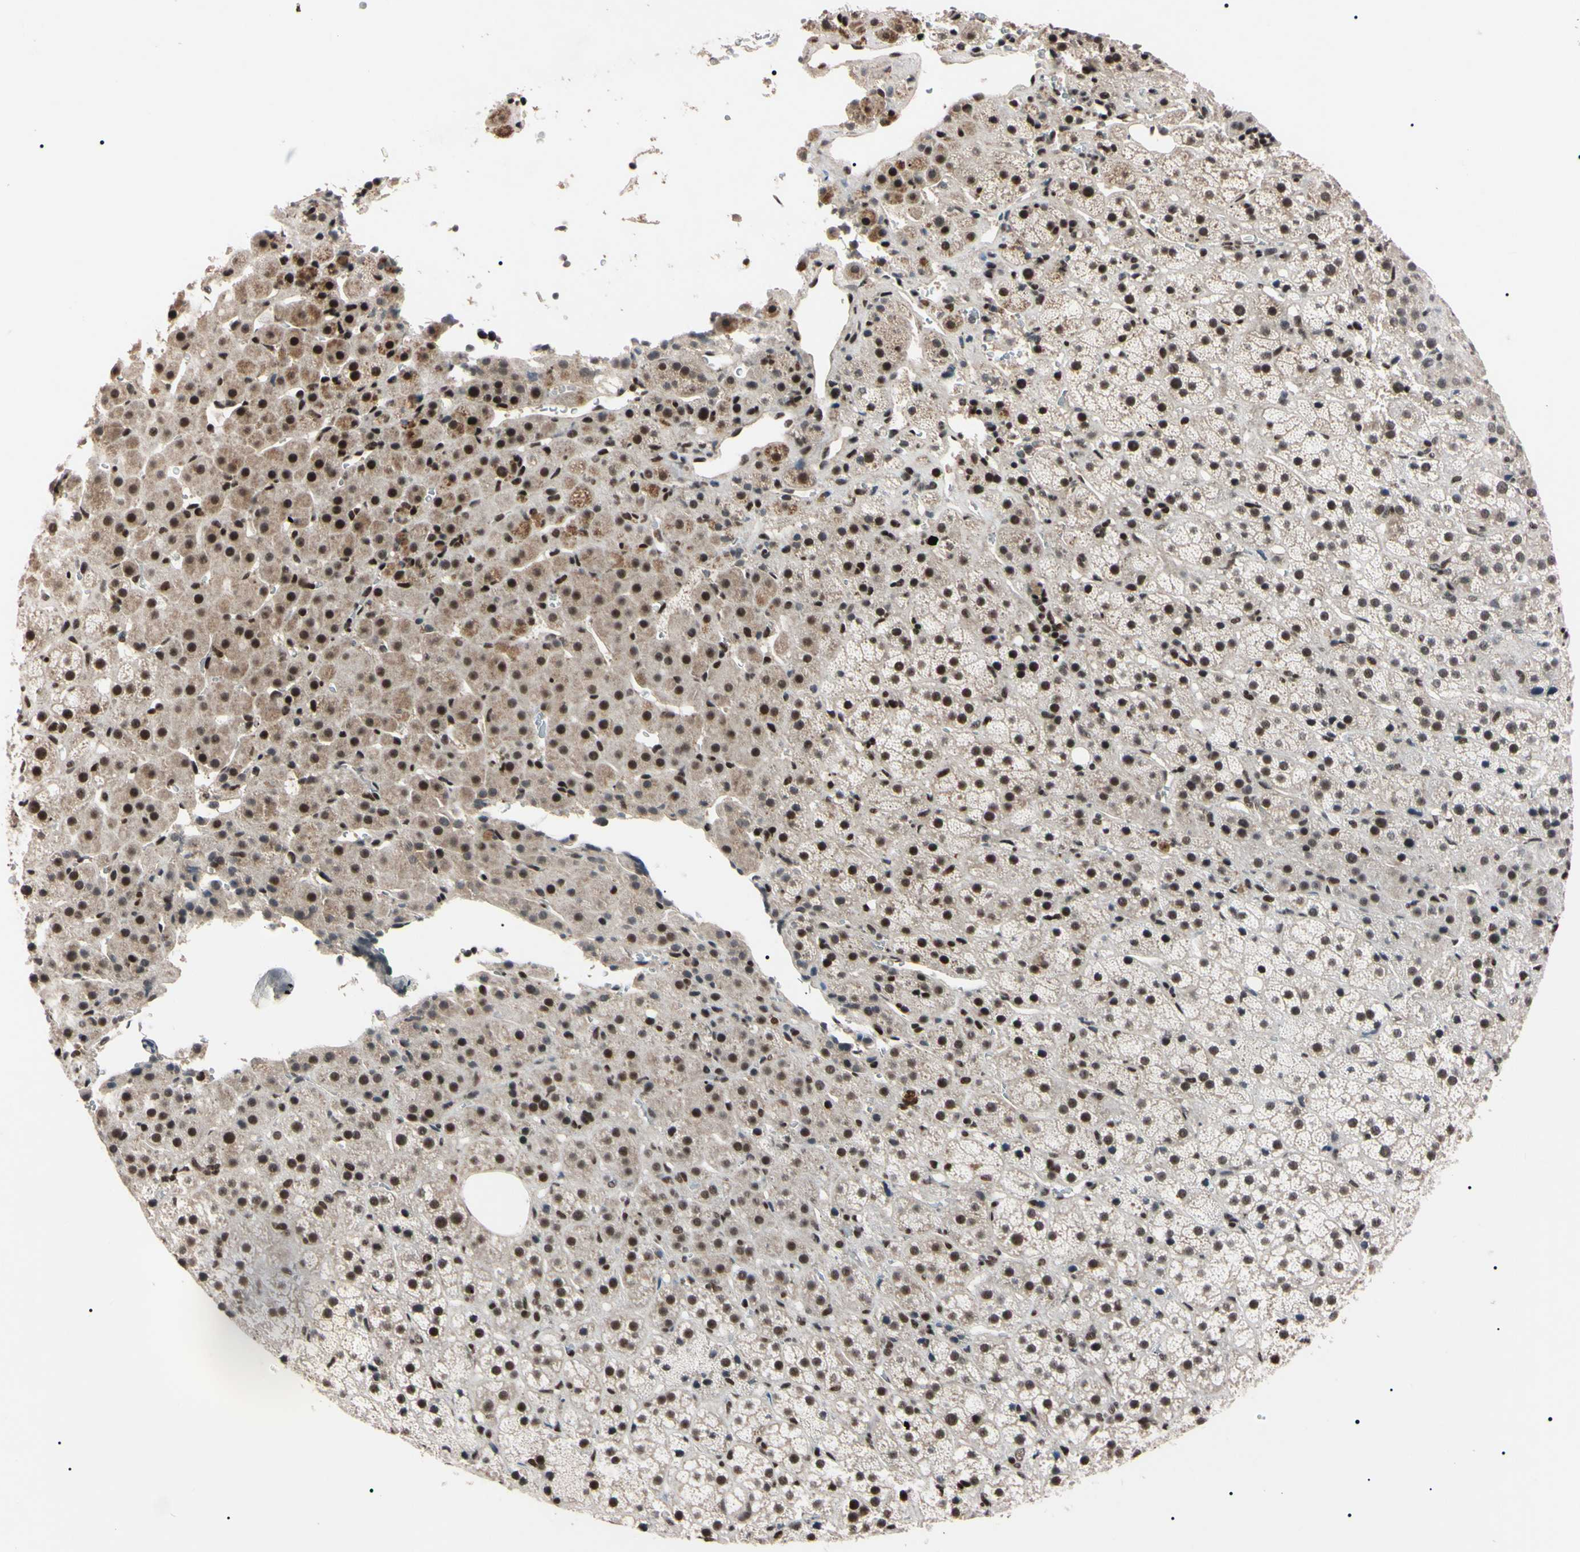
{"staining": {"intensity": "strong", "quantity": ">75%", "location": "nuclear"}, "tissue": "adrenal gland", "cell_type": "Glandular cells", "image_type": "normal", "snomed": [{"axis": "morphology", "description": "Normal tissue, NOS"}, {"axis": "topography", "description": "Adrenal gland"}], "caption": "Glandular cells display strong nuclear positivity in approximately >75% of cells in benign adrenal gland.", "gene": "YY1", "patient": {"sex": "female", "age": 57}}